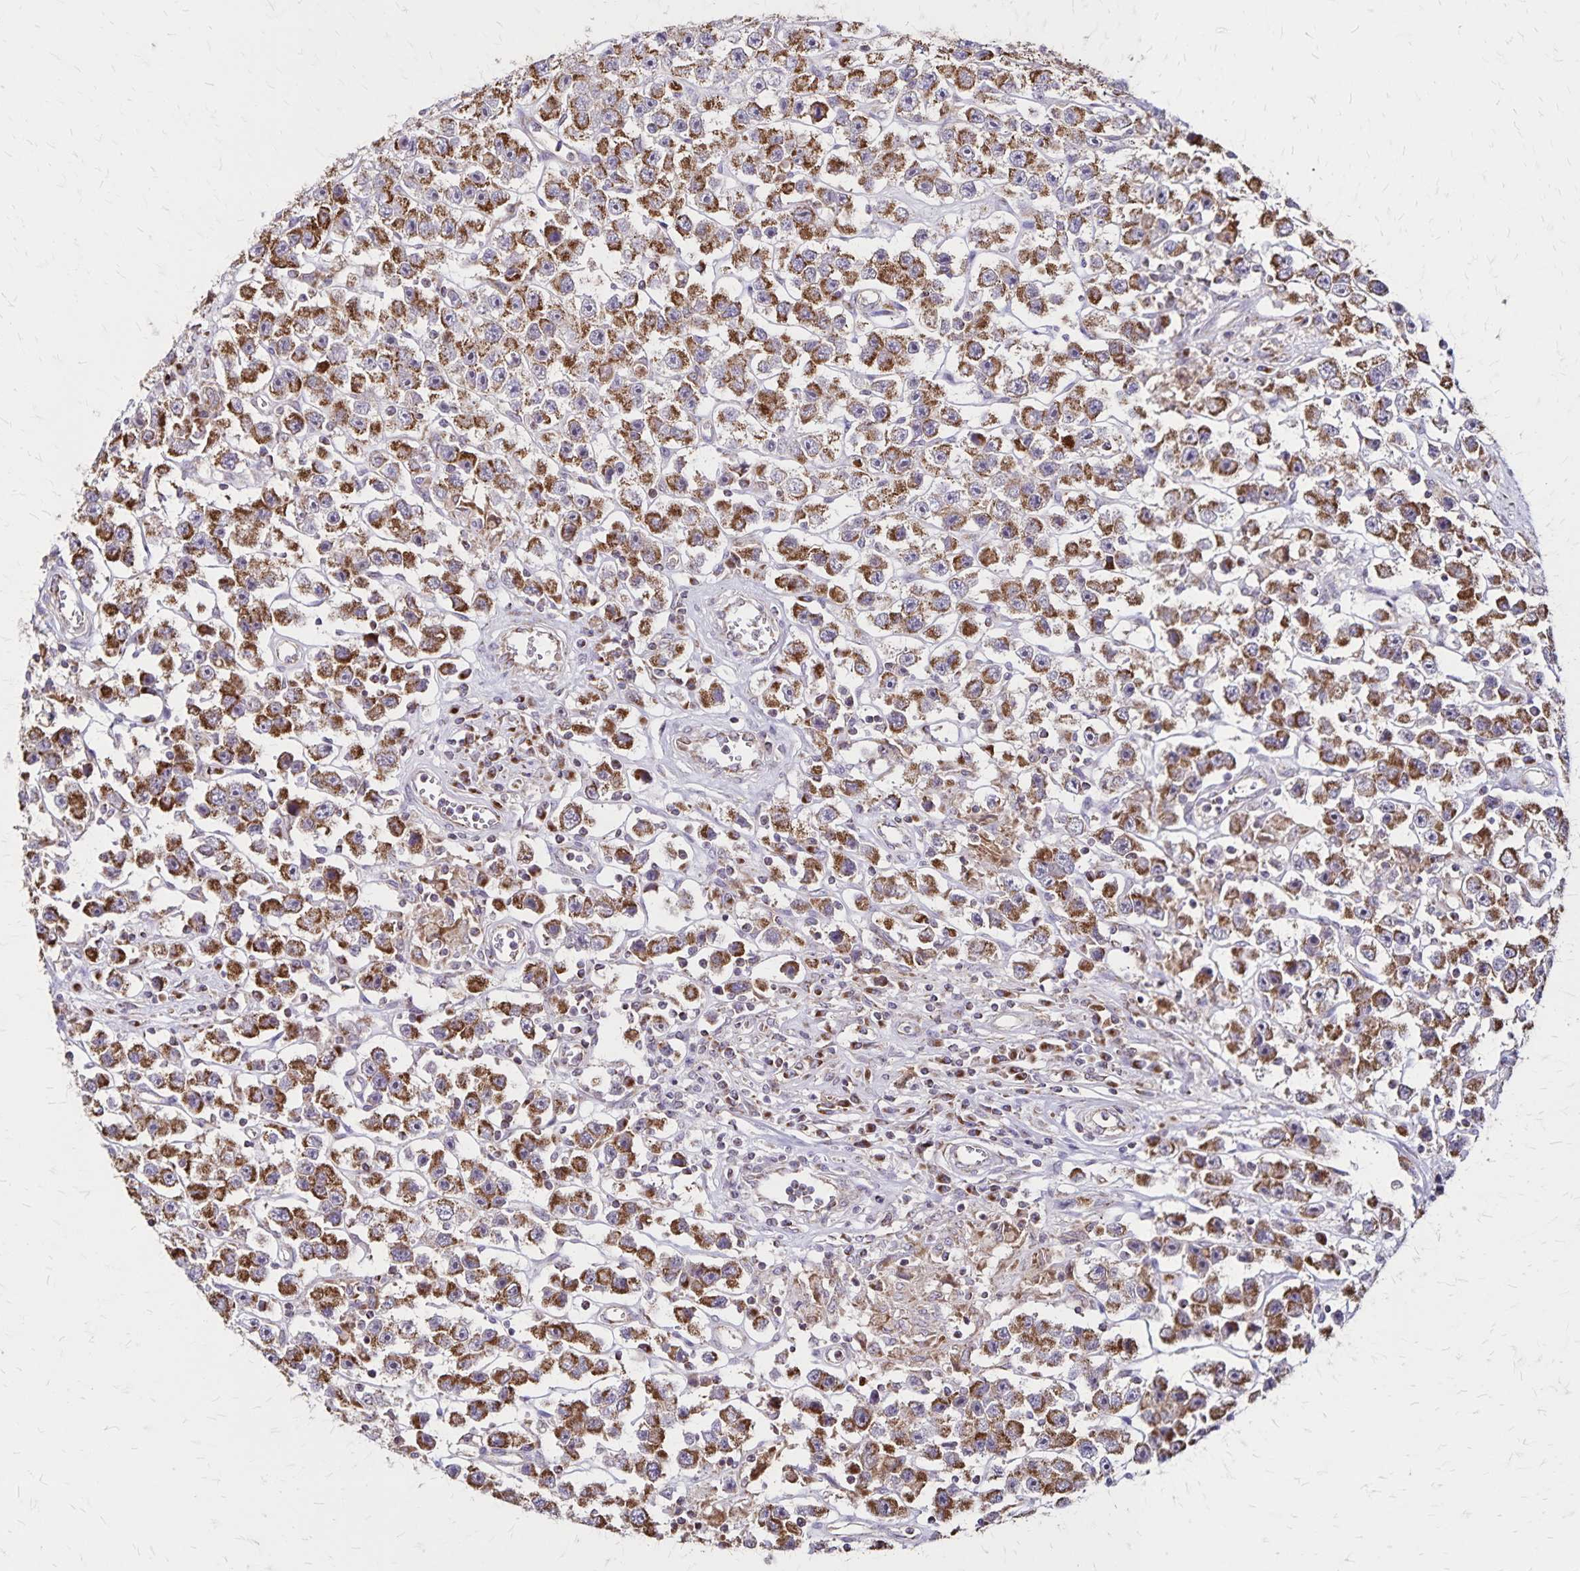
{"staining": {"intensity": "strong", "quantity": ">75%", "location": "cytoplasmic/membranous"}, "tissue": "testis cancer", "cell_type": "Tumor cells", "image_type": "cancer", "snomed": [{"axis": "morphology", "description": "Seminoma, NOS"}, {"axis": "topography", "description": "Testis"}], "caption": "Approximately >75% of tumor cells in human testis seminoma reveal strong cytoplasmic/membranous protein positivity as visualized by brown immunohistochemical staining.", "gene": "NFS1", "patient": {"sex": "male", "age": 45}}